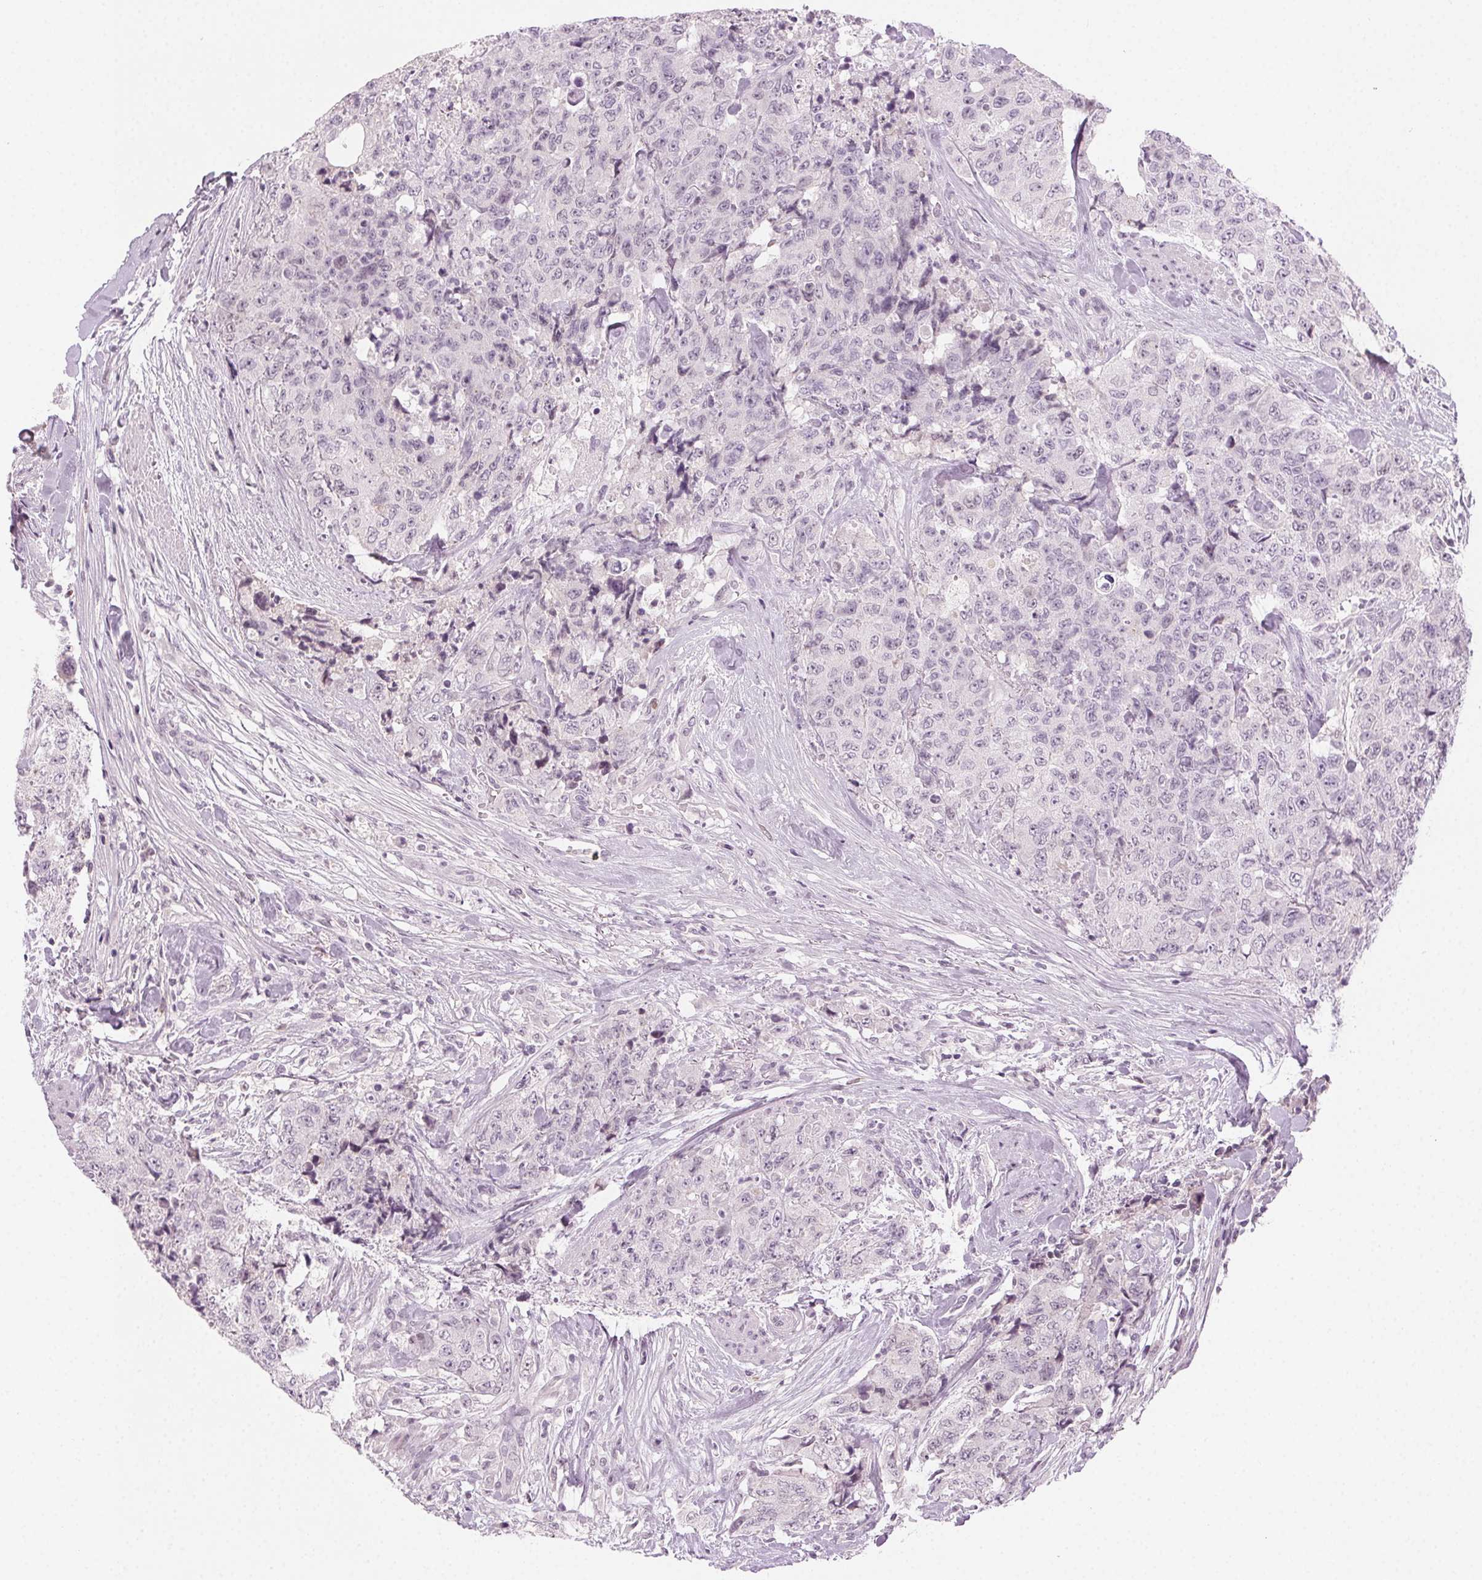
{"staining": {"intensity": "negative", "quantity": "none", "location": "none"}, "tissue": "urothelial cancer", "cell_type": "Tumor cells", "image_type": "cancer", "snomed": [{"axis": "morphology", "description": "Urothelial carcinoma, High grade"}, {"axis": "topography", "description": "Urinary bladder"}], "caption": "The photomicrograph reveals no staining of tumor cells in urothelial cancer.", "gene": "HSF5", "patient": {"sex": "female", "age": 78}}